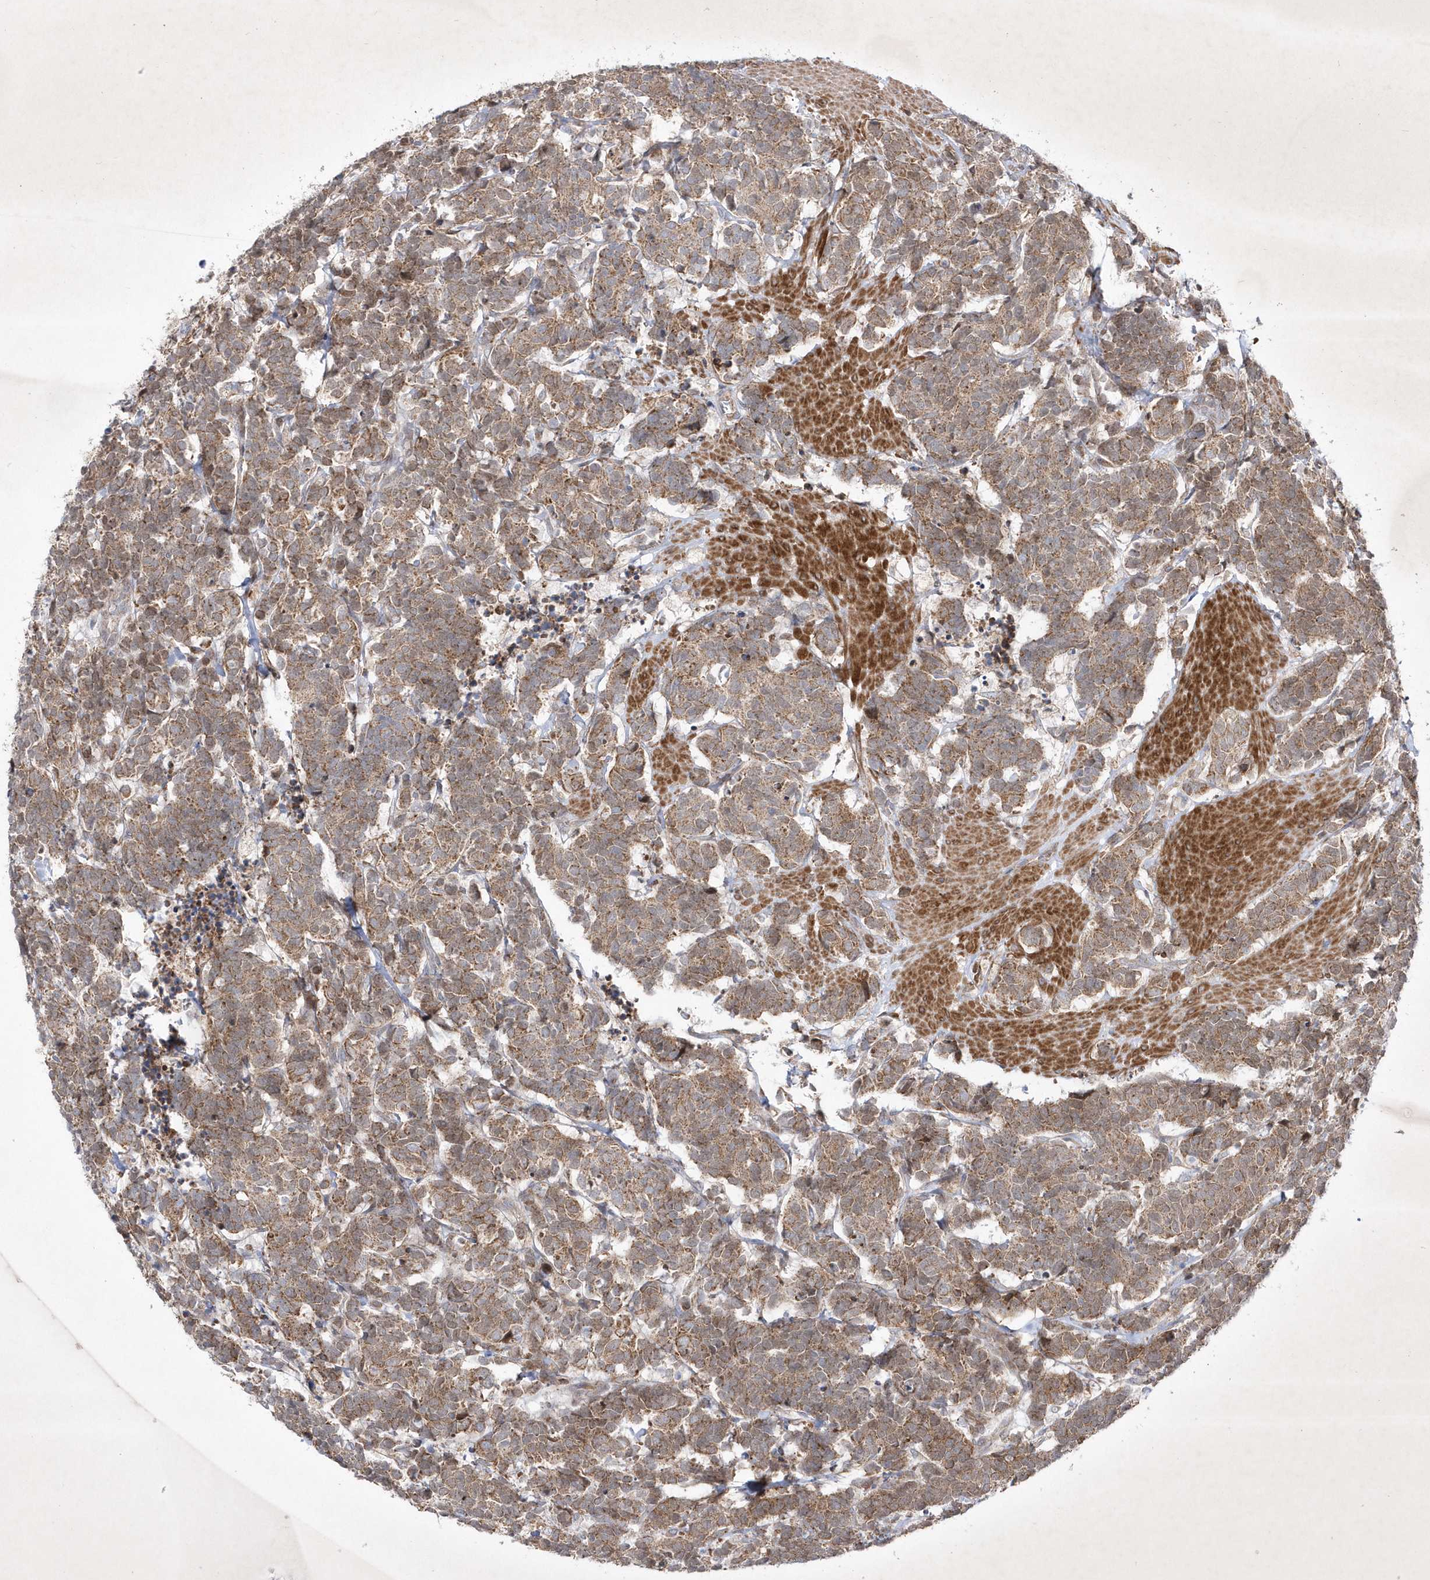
{"staining": {"intensity": "moderate", "quantity": ">75%", "location": "cytoplasmic/membranous"}, "tissue": "carcinoid", "cell_type": "Tumor cells", "image_type": "cancer", "snomed": [{"axis": "morphology", "description": "Carcinoma, NOS"}, {"axis": "morphology", "description": "Carcinoid, malignant, NOS"}, {"axis": "topography", "description": "Urinary bladder"}], "caption": "Brown immunohistochemical staining in human malignant carcinoid shows moderate cytoplasmic/membranous positivity in approximately >75% of tumor cells.", "gene": "OPA1", "patient": {"sex": "male", "age": 57}}